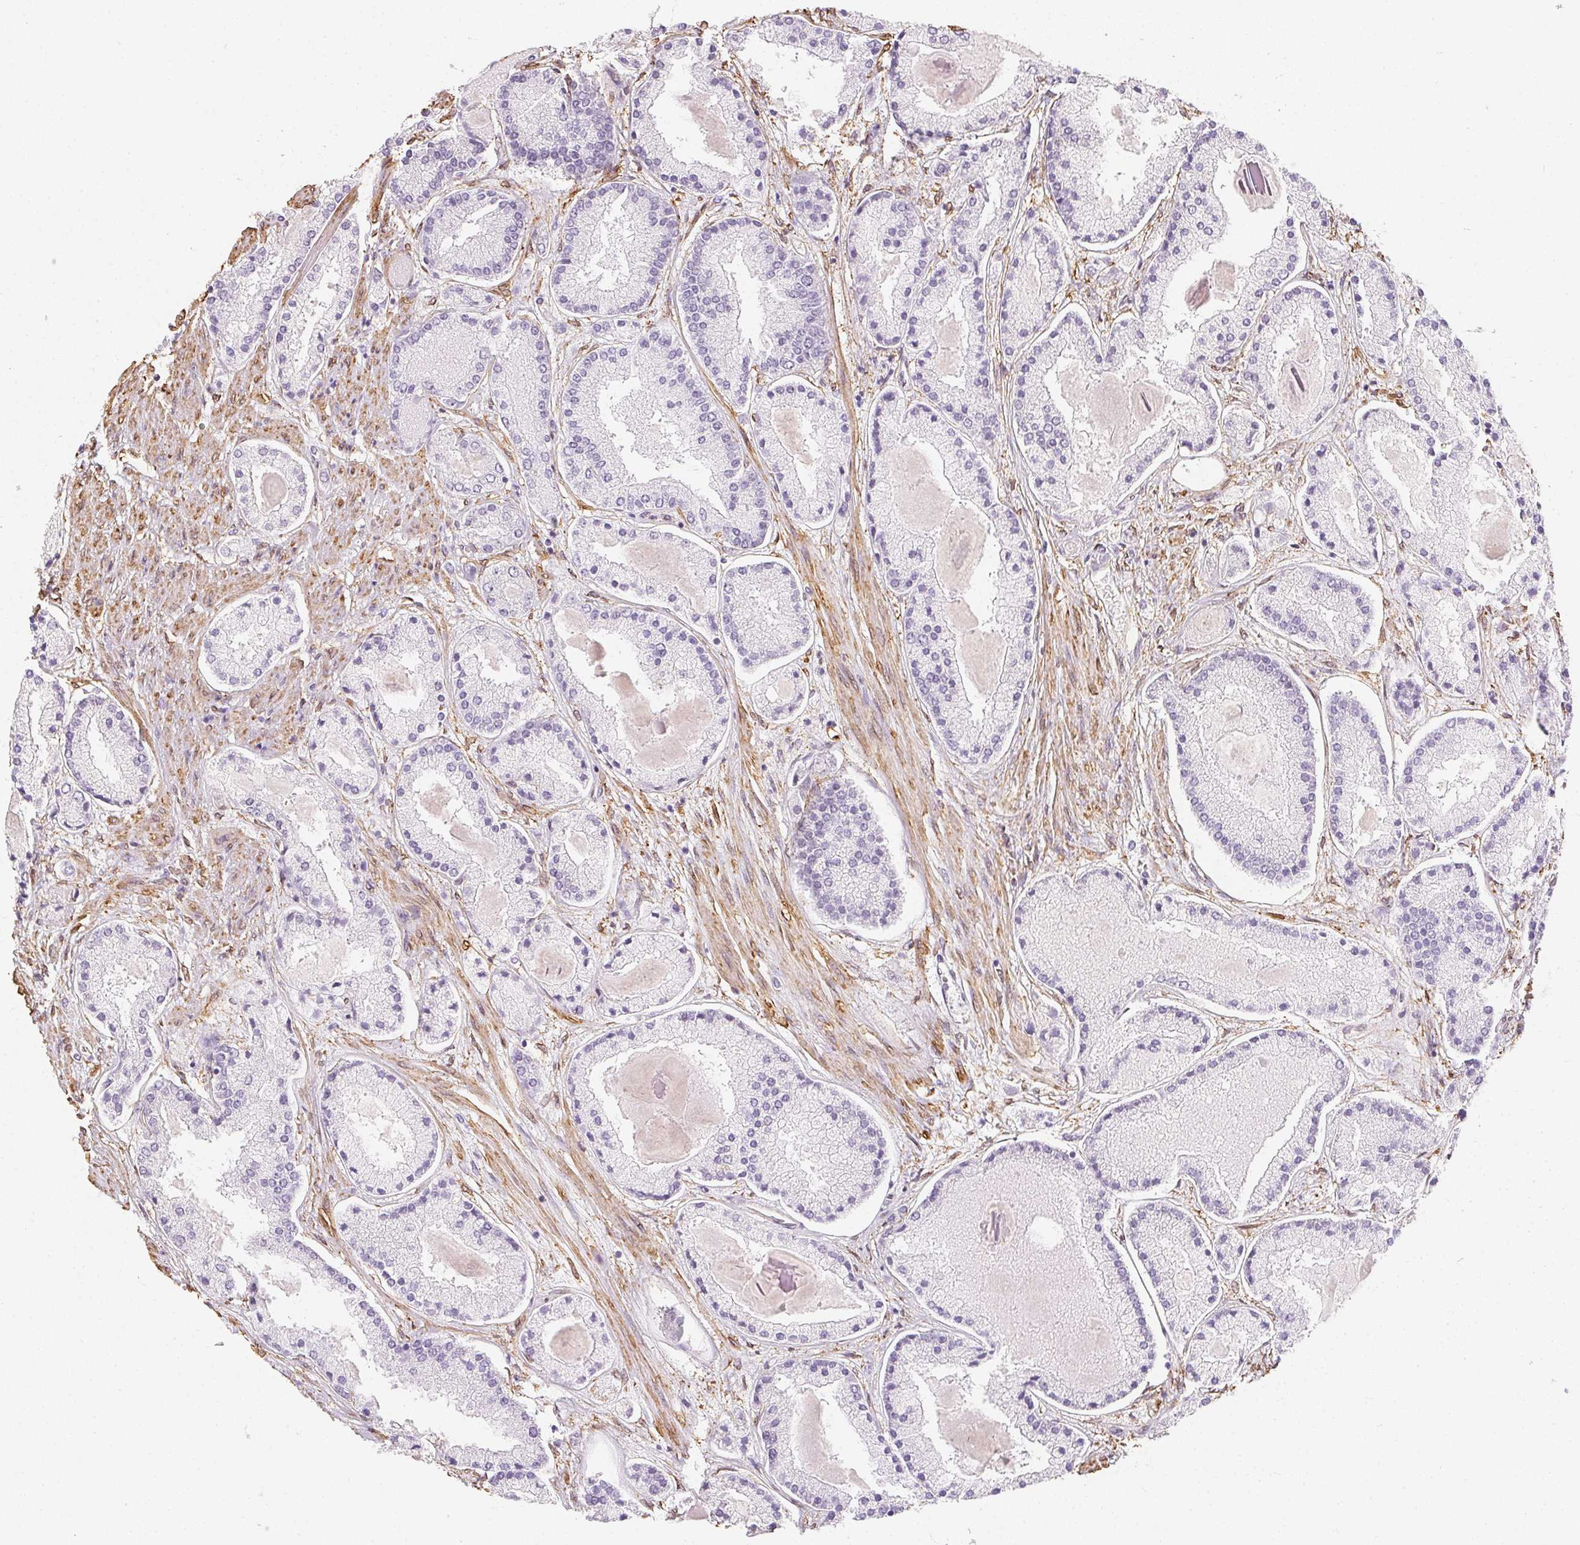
{"staining": {"intensity": "negative", "quantity": "none", "location": "none"}, "tissue": "prostate cancer", "cell_type": "Tumor cells", "image_type": "cancer", "snomed": [{"axis": "morphology", "description": "Adenocarcinoma, High grade"}, {"axis": "topography", "description": "Prostate"}], "caption": "The photomicrograph exhibits no significant expression in tumor cells of adenocarcinoma (high-grade) (prostate).", "gene": "RSBN1", "patient": {"sex": "male", "age": 67}}